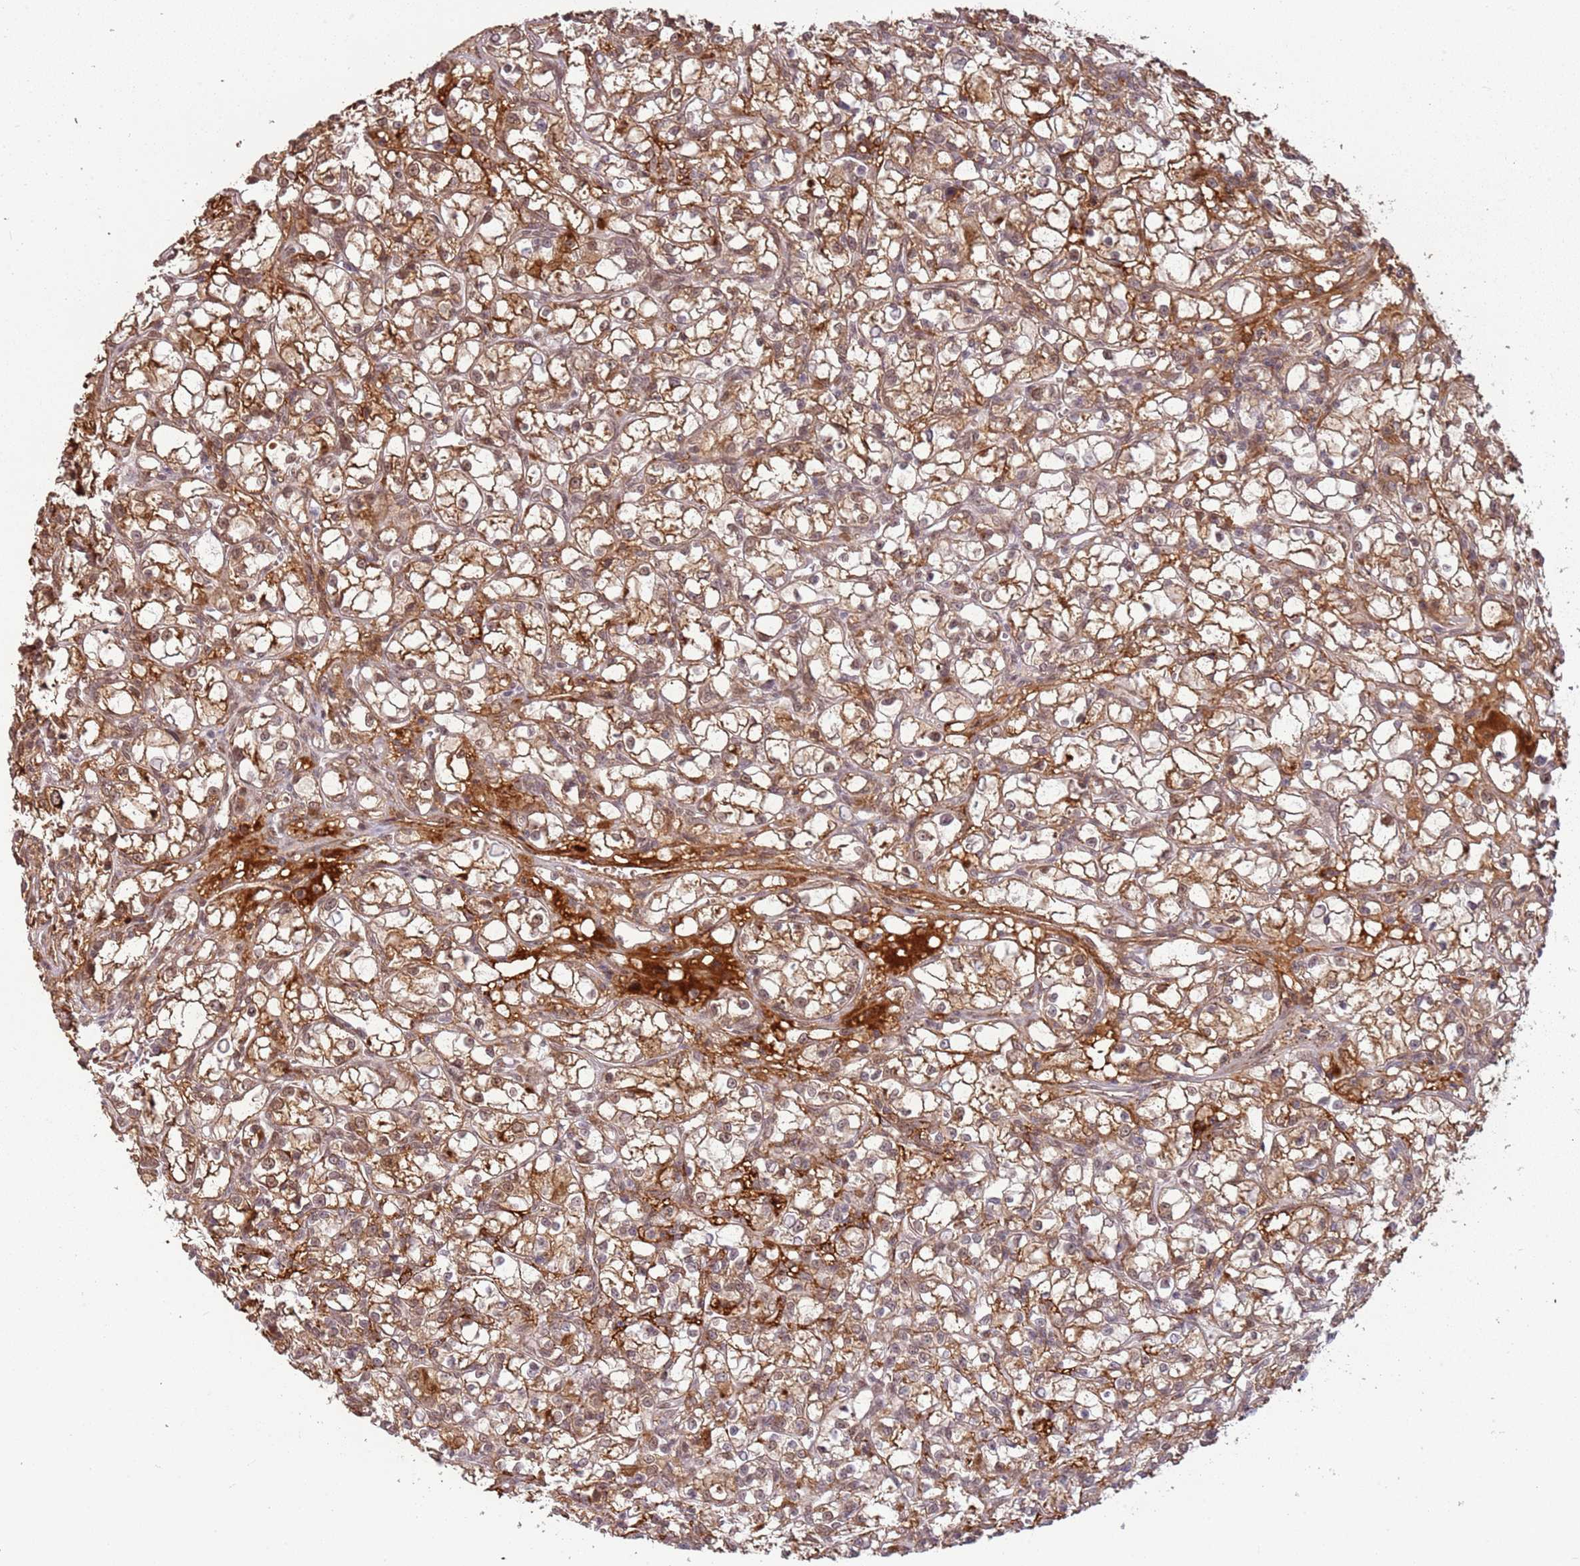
{"staining": {"intensity": "weak", "quantity": "25%-75%", "location": "nuclear"}, "tissue": "renal cancer", "cell_type": "Tumor cells", "image_type": "cancer", "snomed": [{"axis": "morphology", "description": "Adenocarcinoma, NOS"}, {"axis": "topography", "description": "Kidney"}], "caption": "Weak nuclear protein staining is present in approximately 25%-75% of tumor cells in adenocarcinoma (renal).", "gene": "POLR3H", "patient": {"sex": "female", "age": 59}}